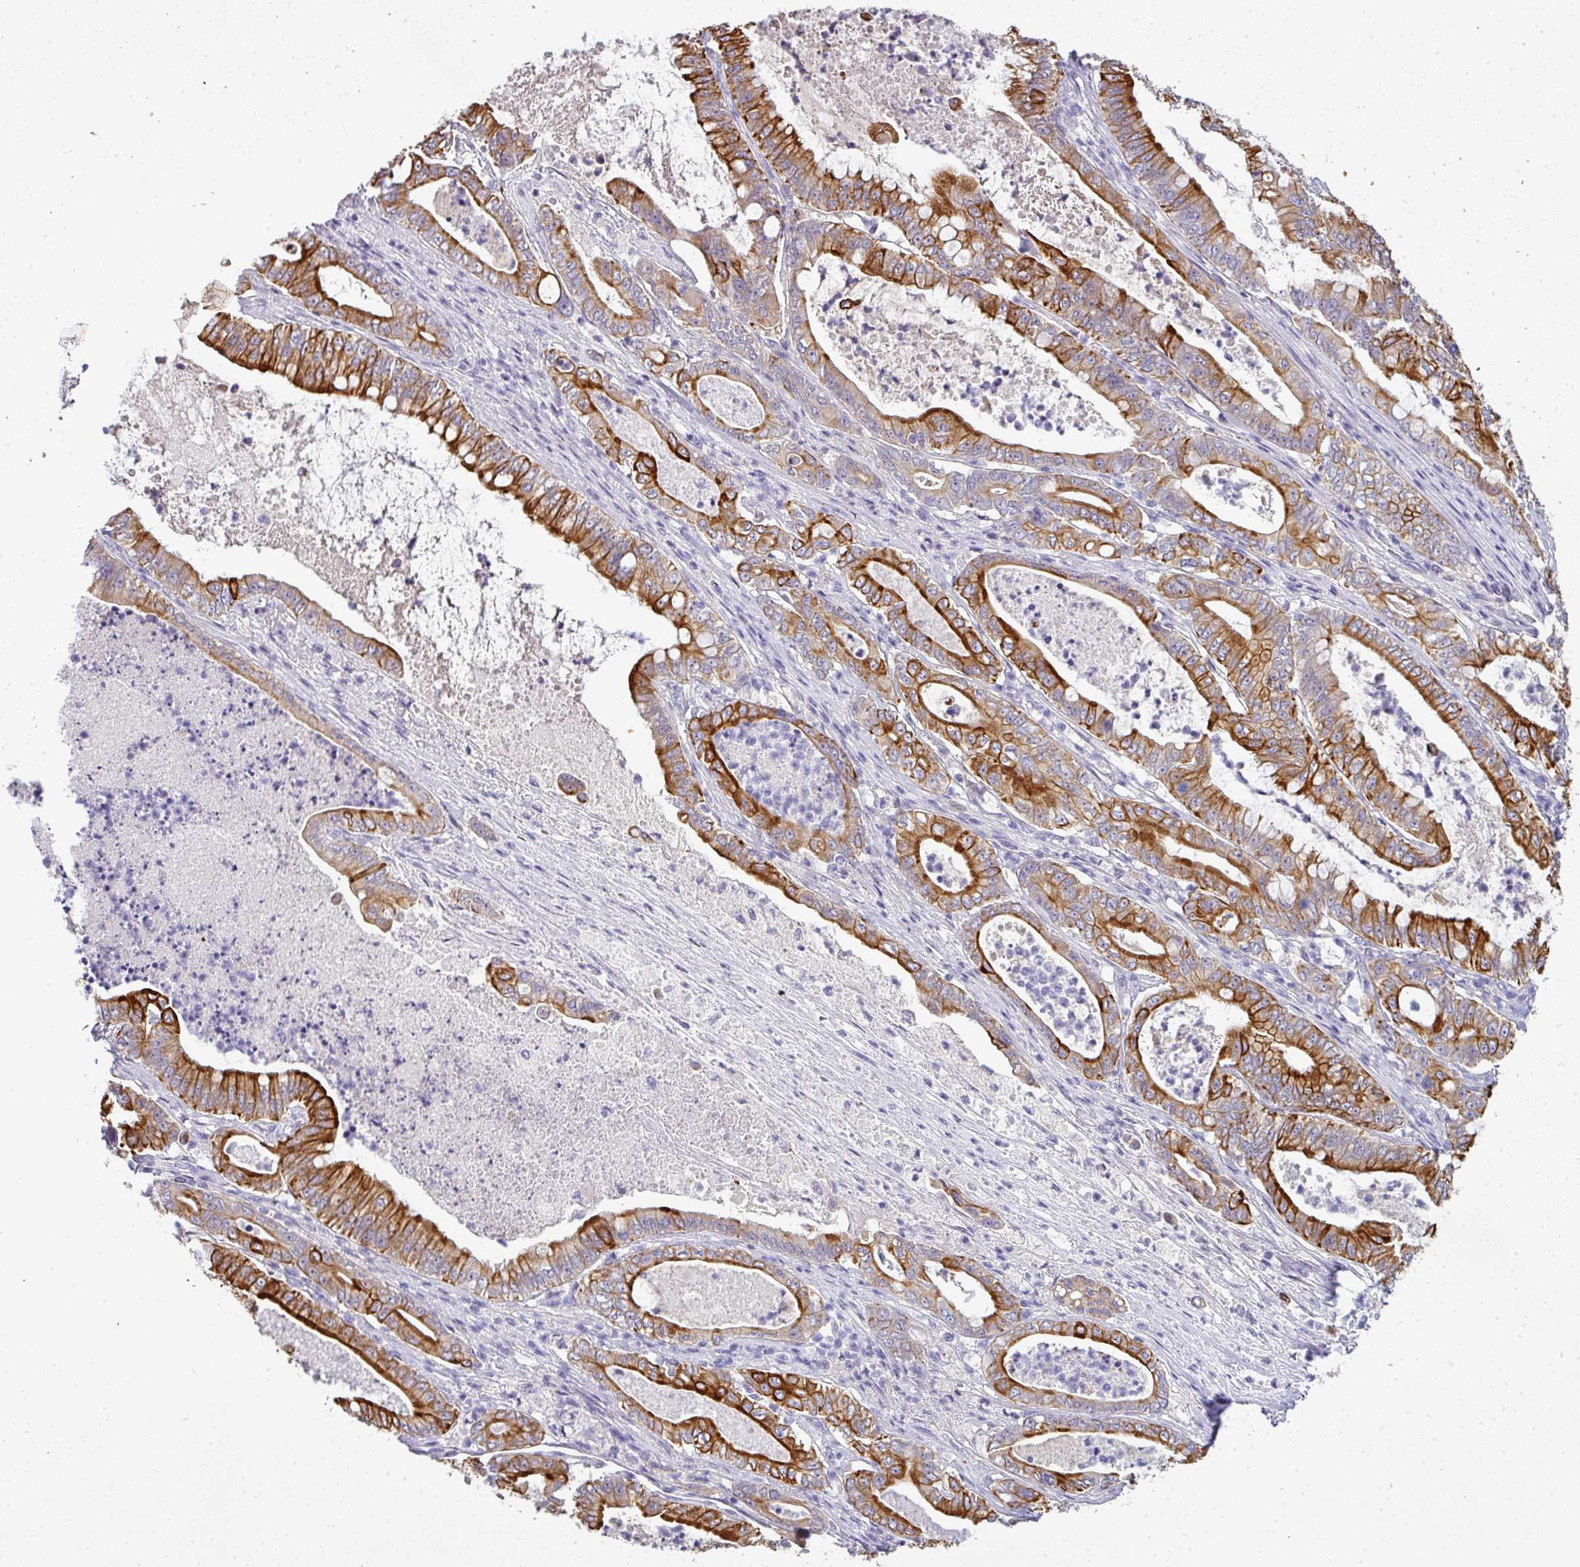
{"staining": {"intensity": "strong", "quantity": ">75%", "location": "cytoplasmic/membranous"}, "tissue": "pancreatic cancer", "cell_type": "Tumor cells", "image_type": "cancer", "snomed": [{"axis": "morphology", "description": "Adenocarcinoma, NOS"}, {"axis": "topography", "description": "Pancreas"}], "caption": "Immunohistochemistry micrograph of neoplastic tissue: human pancreatic adenocarcinoma stained using IHC reveals high levels of strong protein expression localized specifically in the cytoplasmic/membranous of tumor cells, appearing as a cytoplasmic/membranous brown color.", "gene": "ASXL3", "patient": {"sex": "male", "age": 71}}